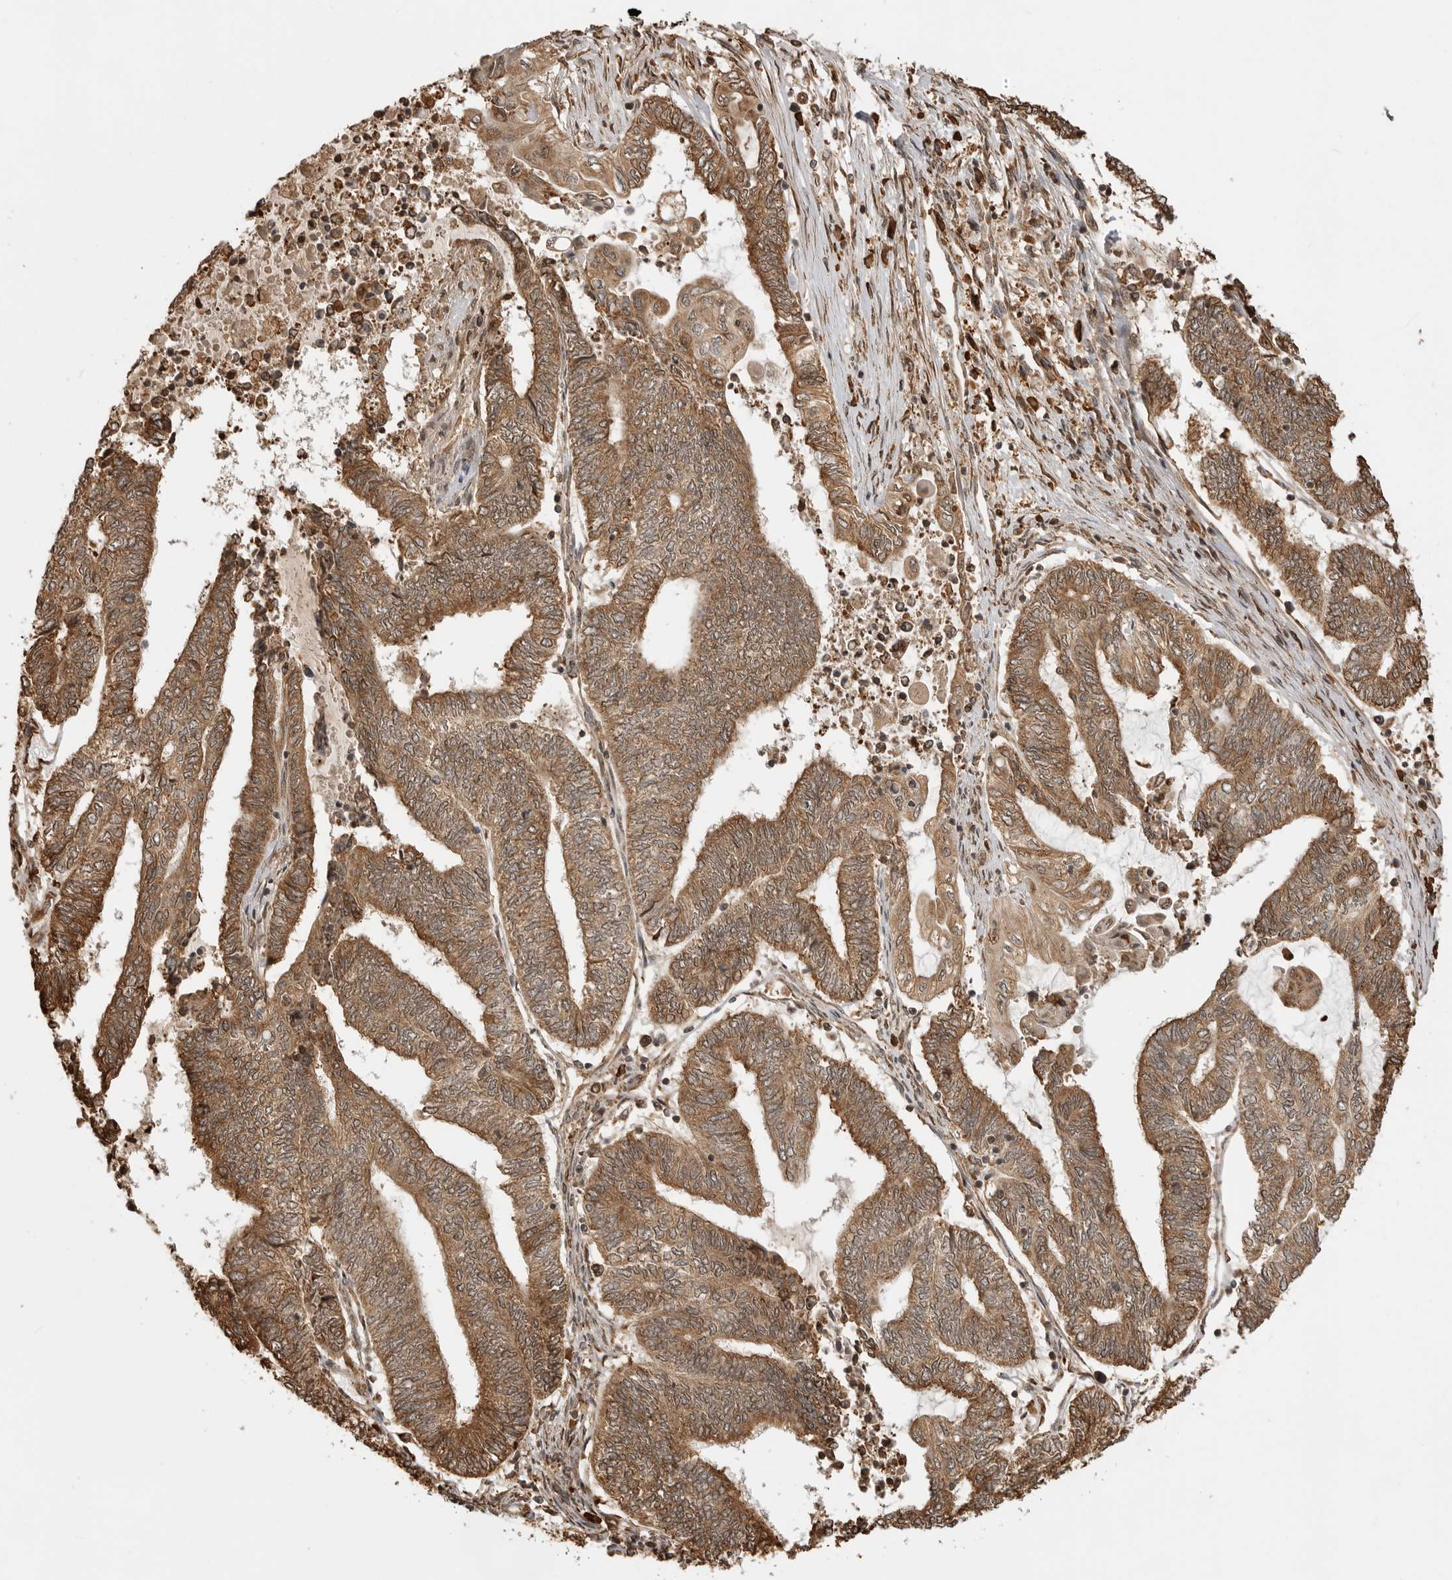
{"staining": {"intensity": "moderate", "quantity": ">75%", "location": "cytoplasmic/membranous"}, "tissue": "endometrial cancer", "cell_type": "Tumor cells", "image_type": "cancer", "snomed": [{"axis": "morphology", "description": "Adenocarcinoma, NOS"}, {"axis": "topography", "description": "Uterus"}, {"axis": "topography", "description": "Endometrium"}], "caption": "Immunohistochemical staining of adenocarcinoma (endometrial) displays medium levels of moderate cytoplasmic/membranous expression in approximately >75% of tumor cells. (DAB = brown stain, brightfield microscopy at high magnification).", "gene": "BMP2K", "patient": {"sex": "female", "age": 70}}